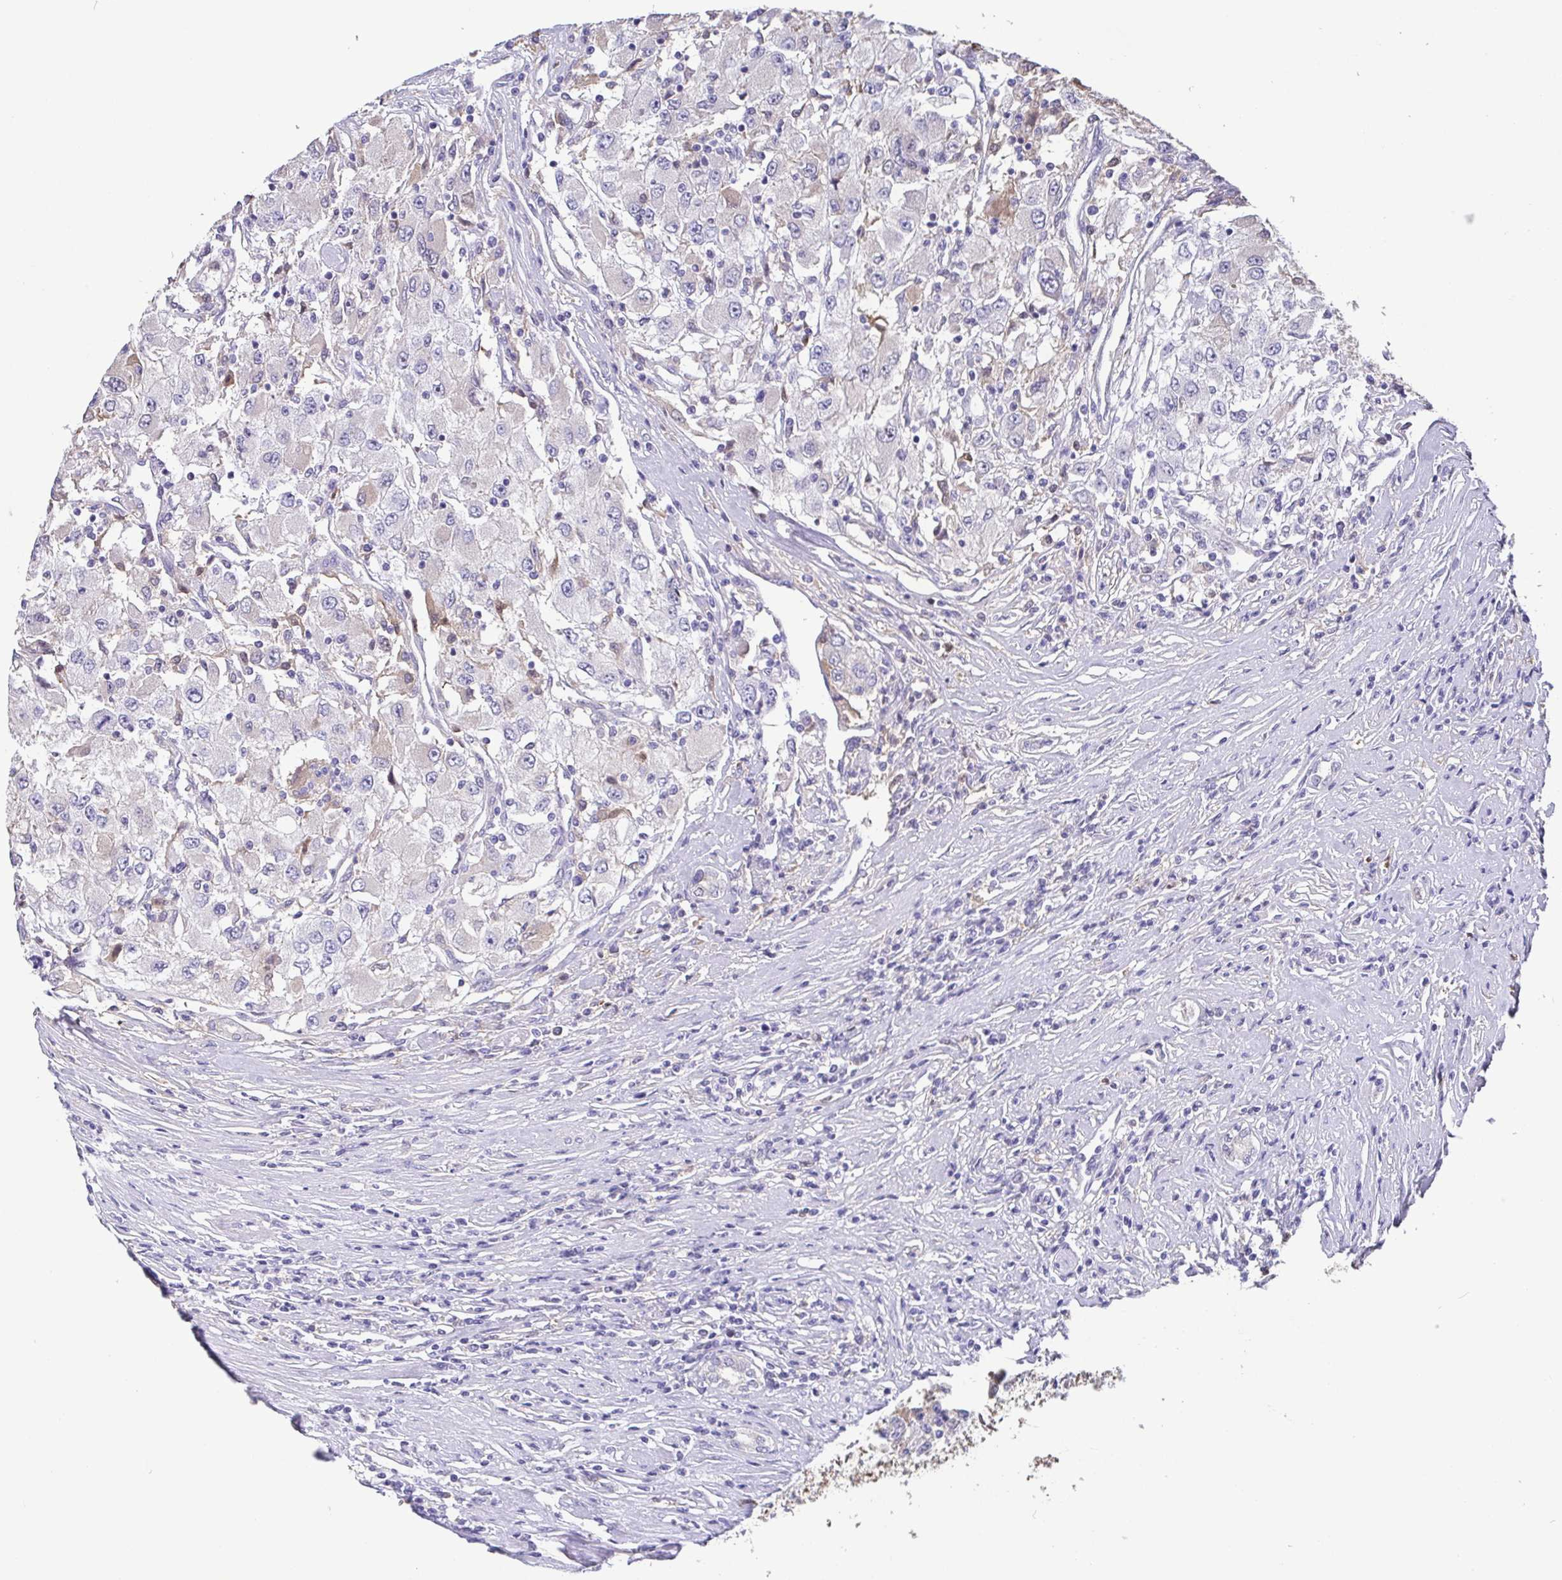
{"staining": {"intensity": "negative", "quantity": "none", "location": "none"}, "tissue": "renal cancer", "cell_type": "Tumor cells", "image_type": "cancer", "snomed": [{"axis": "morphology", "description": "Adenocarcinoma, NOS"}, {"axis": "topography", "description": "Kidney"}], "caption": "High magnification brightfield microscopy of renal cancer (adenocarcinoma) stained with DAB (brown) and counterstained with hematoxylin (blue): tumor cells show no significant staining.", "gene": "IDH1", "patient": {"sex": "female", "age": 67}}